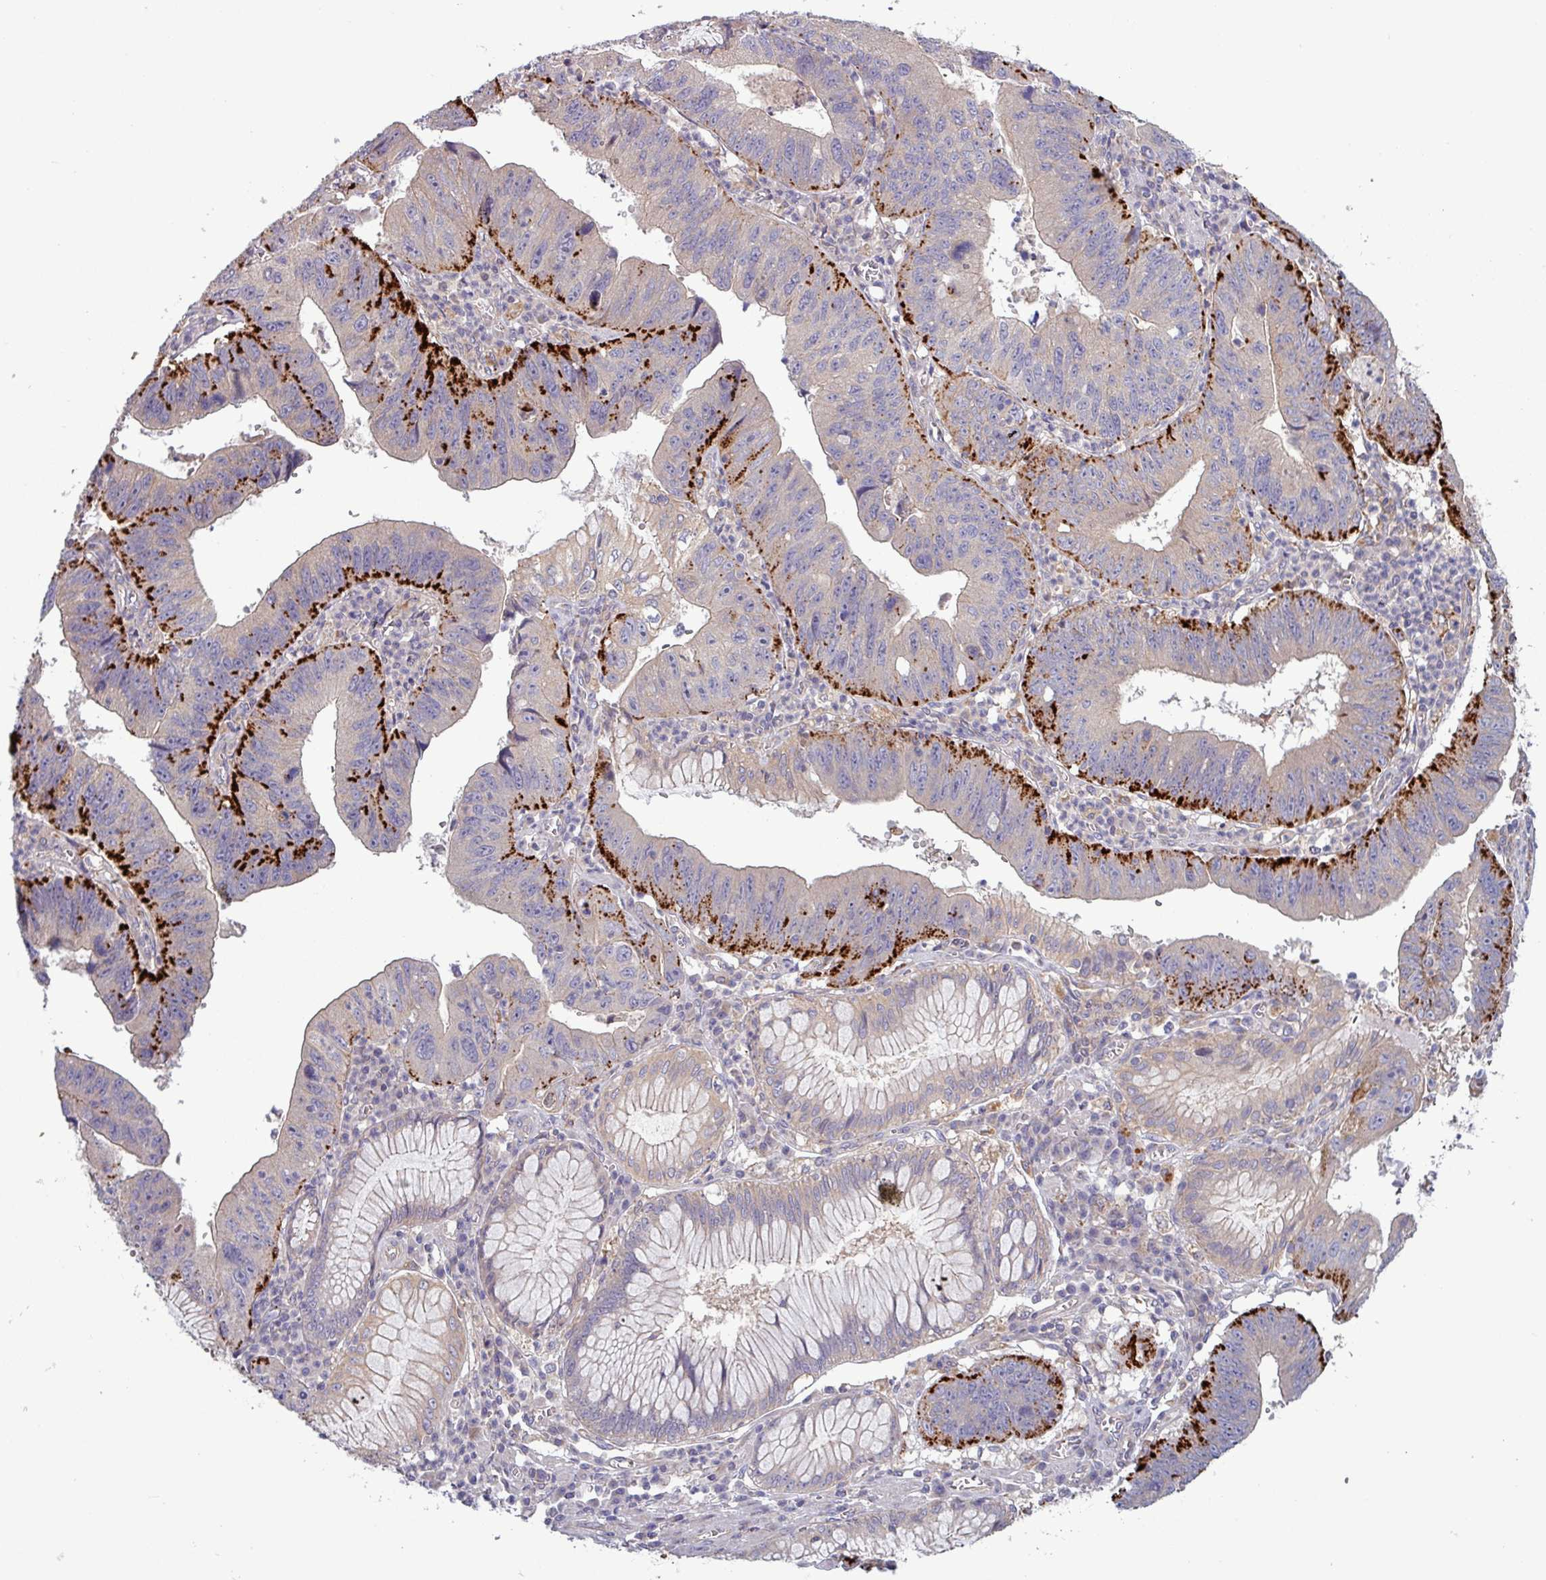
{"staining": {"intensity": "strong", "quantity": "25%-75%", "location": "cytoplasmic/membranous"}, "tissue": "stomach cancer", "cell_type": "Tumor cells", "image_type": "cancer", "snomed": [{"axis": "morphology", "description": "Adenocarcinoma, NOS"}, {"axis": "topography", "description": "Stomach"}], "caption": "Immunohistochemical staining of human stomach adenocarcinoma reveals high levels of strong cytoplasmic/membranous positivity in about 25%-75% of tumor cells.", "gene": "PLIN2", "patient": {"sex": "male", "age": 59}}